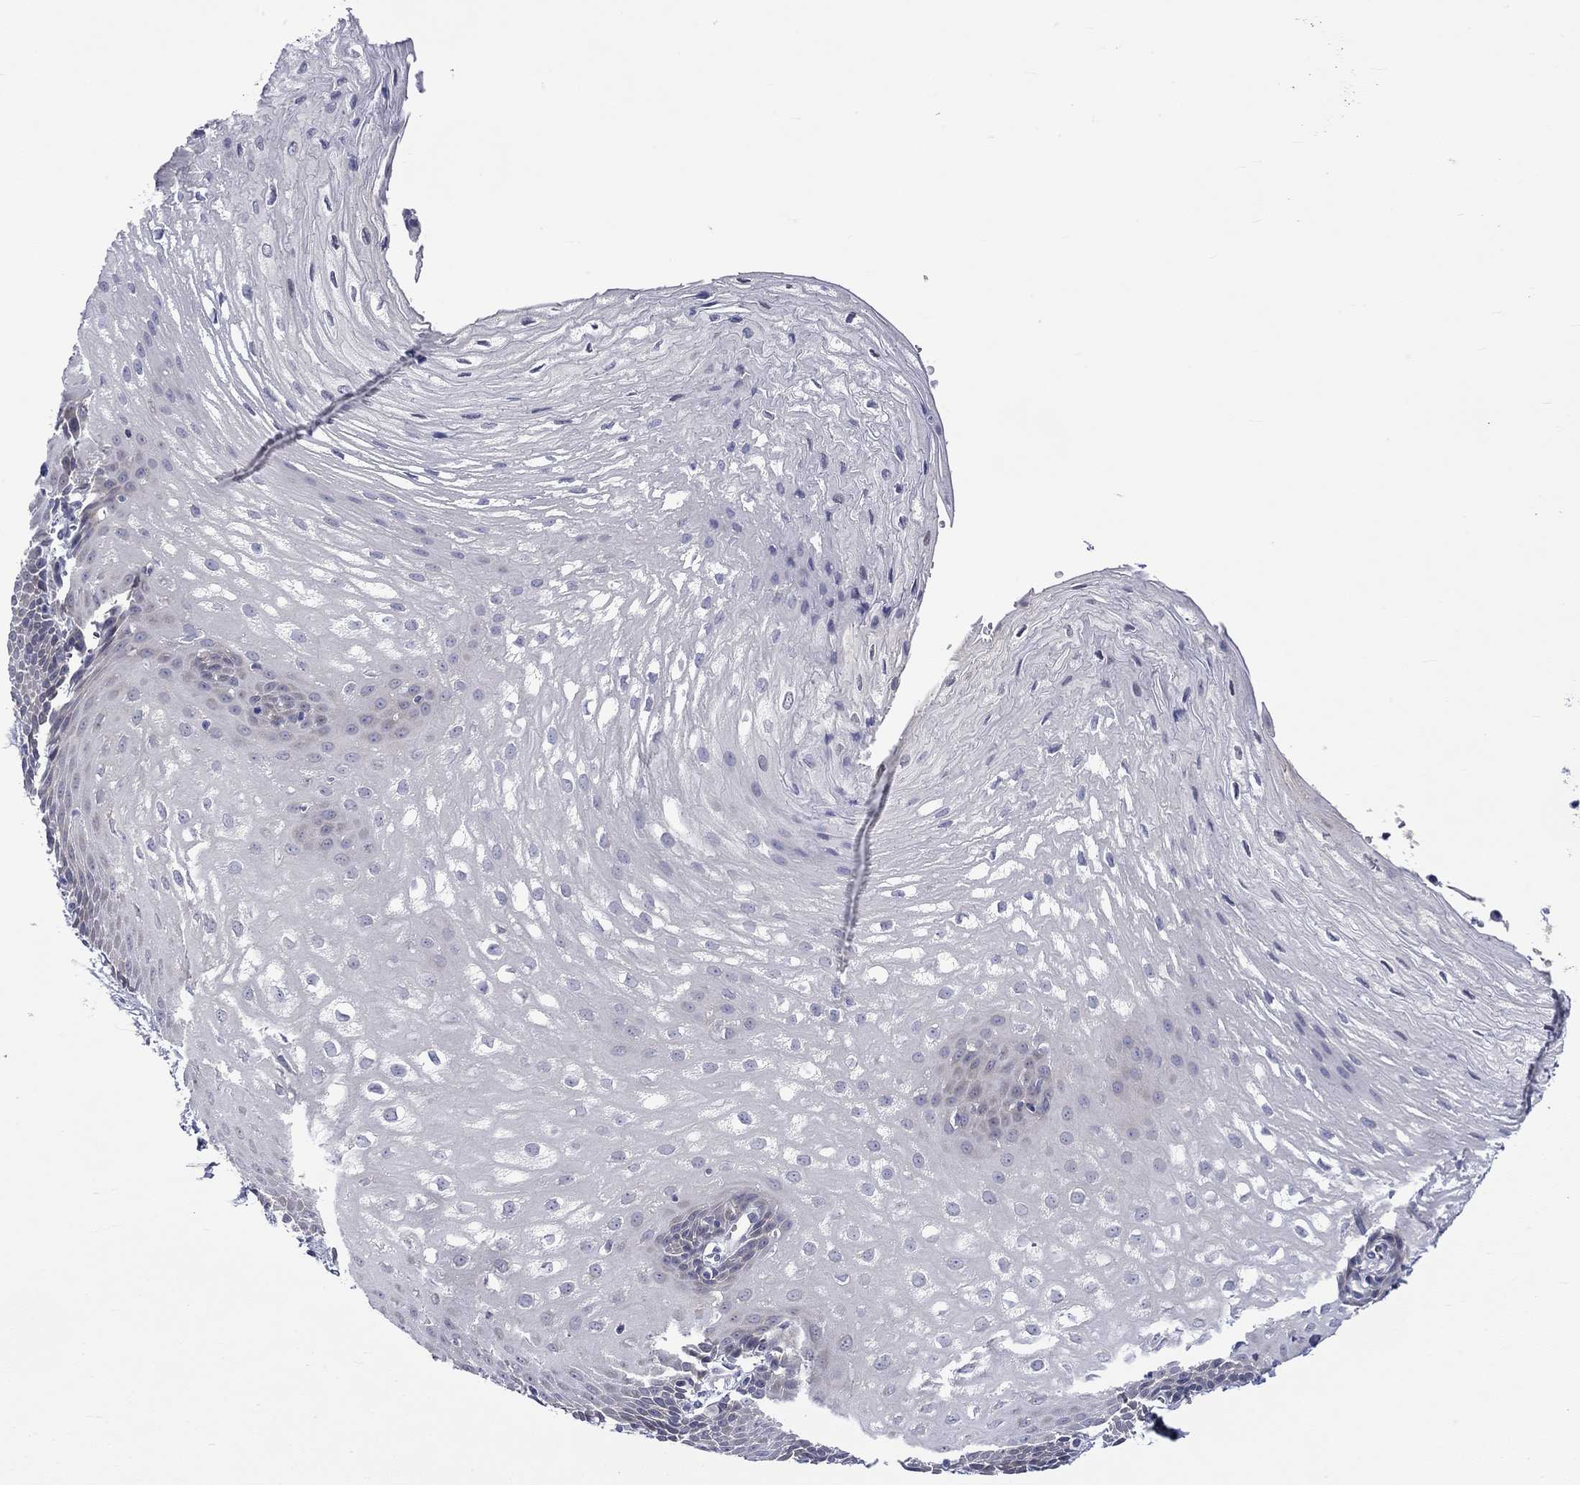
{"staining": {"intensity": "negative", "quantity": "none", "location": "none"}, "tissue": "esophagus", "cell_type": "Squamous epithelial cells", "image_type": "normal", "snomed": [{"axis": "morphology", "description": "Normal tissue, NOS"}, {"axis": "topography", "description": "Esophagus"}], "caption": "This is an IHC photomicrograph of normal human esophagus. There is no staining in squamous epithelial cells.", "gene": "CERS1", "patient": {"sex": "male", "age": 72}}